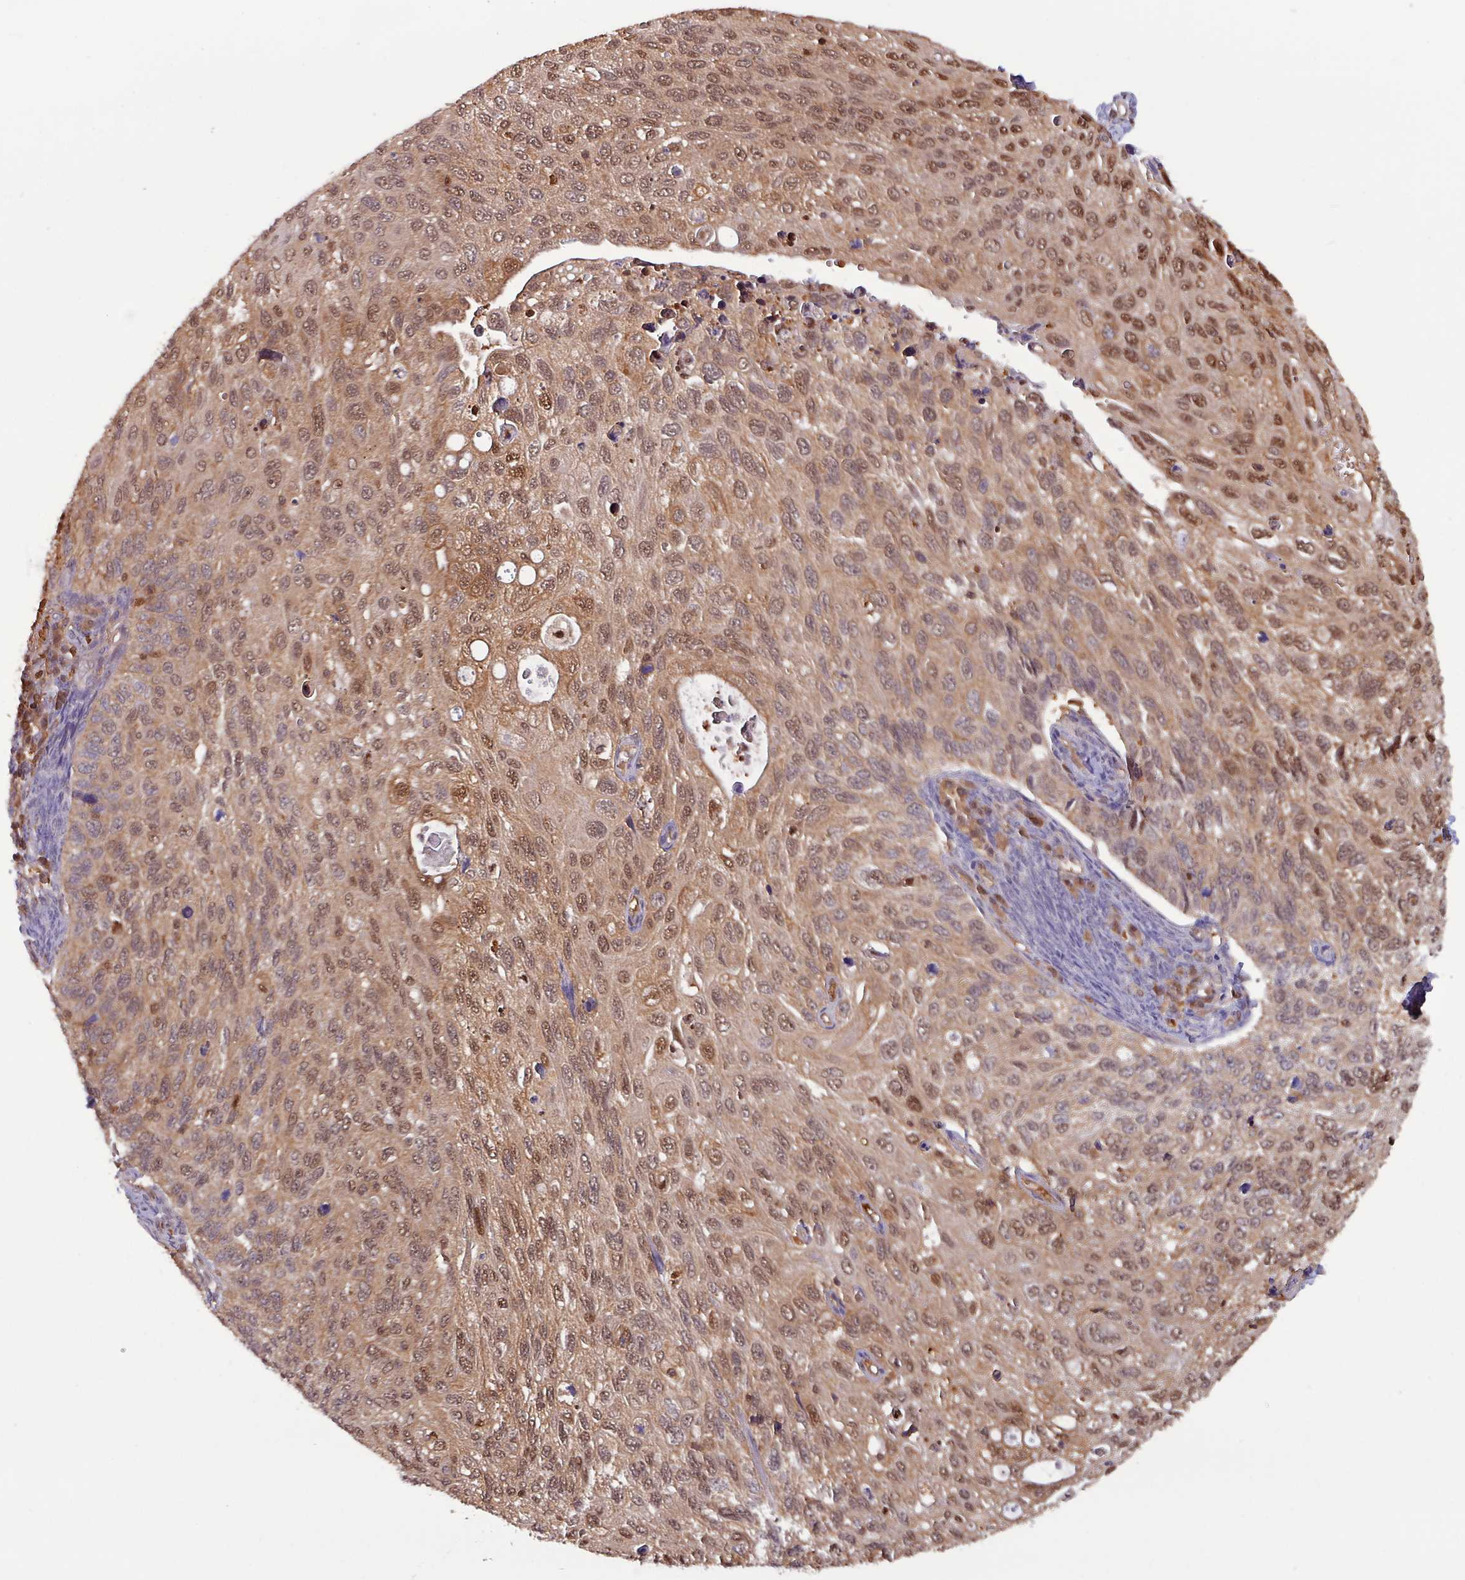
{"staining": {"intensity": "moderate", "quantity": ">75%", "location": "cytoplasmic/membranous,nuclear"}, "tissue": "cervical cancer", "cell_type": "Tumor cells", "image_type": "cancer", "snomed": [{"axis": "morphology", "description": "Squamous cell carcinoma, NOS"}, {"axis": "topography", "description": "Cervix"}], "caption": "IHC image of neoplastic tissue: cervical cancer (squamous cell carcinoma) stained using immunohistochemistry (IHC) shows medium levels of moderate protein expression localized specifically in the cytoplasmic/membranous and nuclear of tumor cells, appearing as a cytoplasmic/membranous and nuclear brown color.", "gene": "PSMB8", "patient": {"sex": "female", "age": 70}}